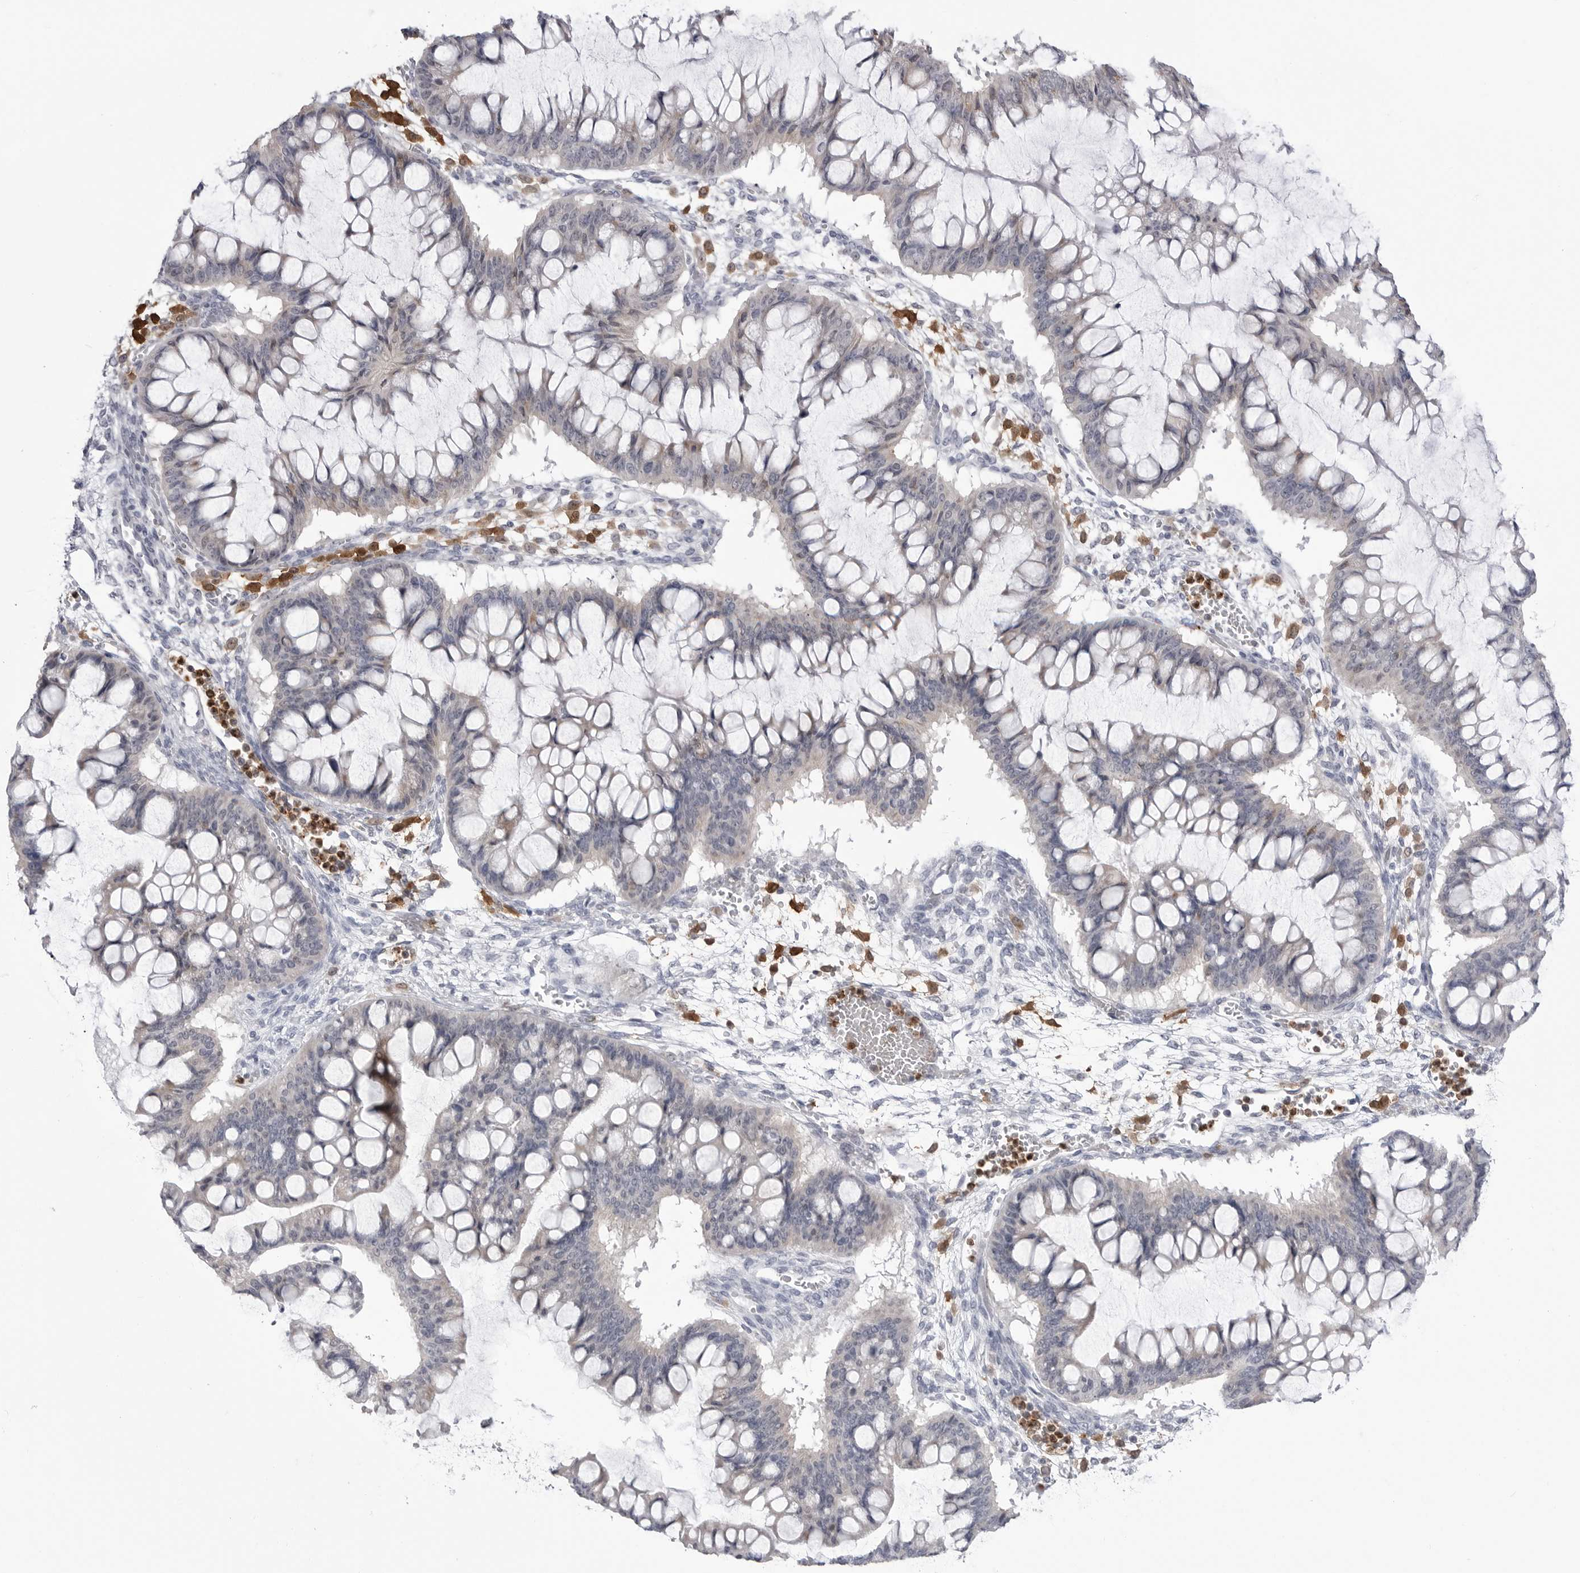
{"staining": {"intensity": "negative", "quantity": "none", "location": "none"}, "tissue": "ovarian cancer", "cell_type": "Tumor cells", "image_type": "cancer", "snomed": [{"axis": "morphology", "description": "Cystadenocarcinoma, mucinous, NOS"}, {"axis": "topography", "description": "Ovary"}], "caption": "The photomicrograph displays no significant positivity in tumor cells of ovarian cancer (mucinous cystadenocarcinoma).", "gene": "STAP2", "patient": {"sex": "female", "age": 73}}